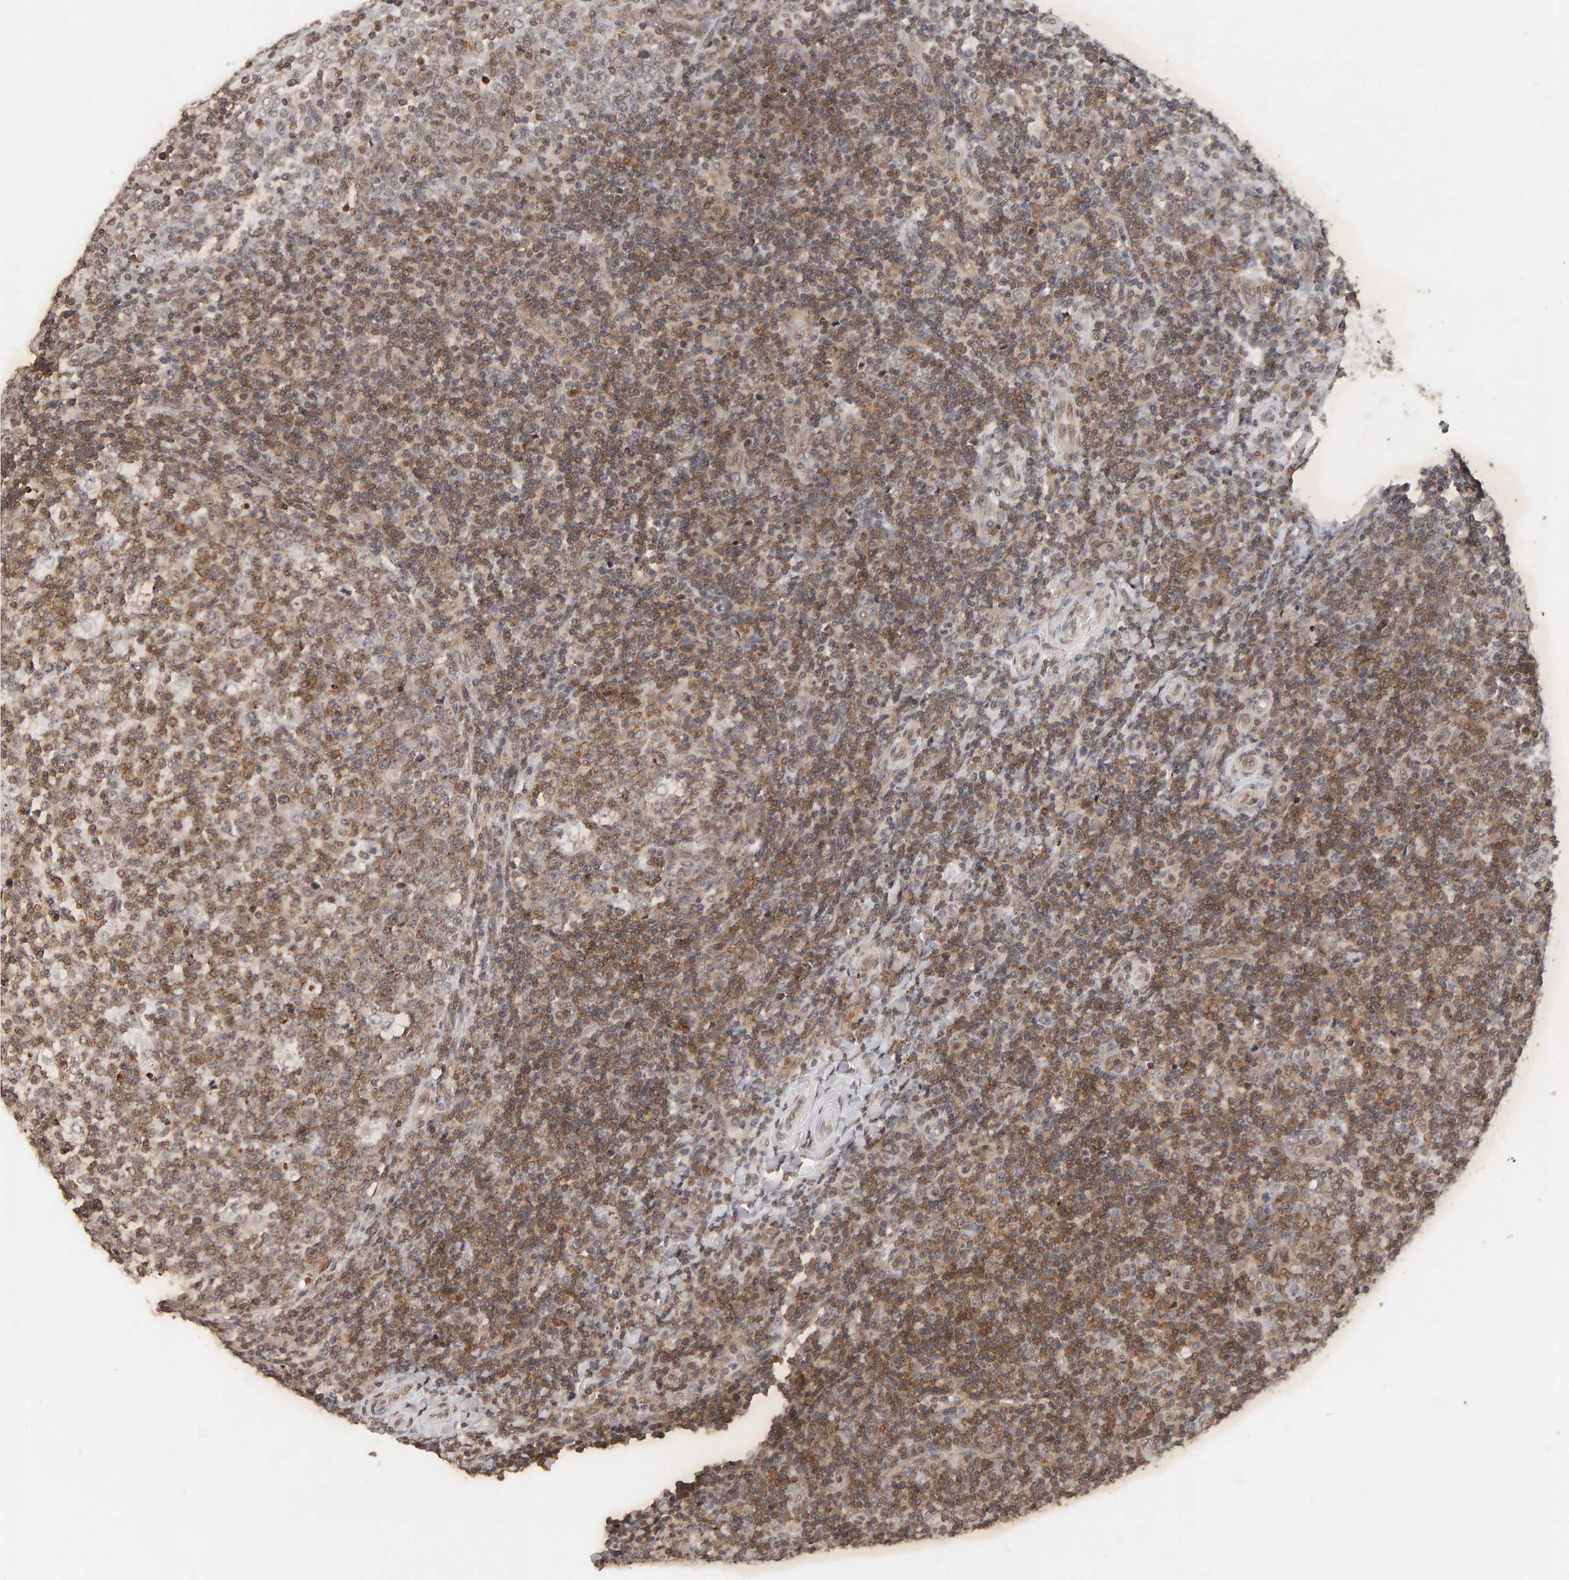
{"staining": {"intensity": "moderate", "quantity": ">75%", "location": "cytoplasmic/membranous"}, "tissue": "tonsil", "cell_type": "Germinal center cells", "image_type": "normal", "snomed": [{"axis": "morphology", "description": "Normal tissue, NOS"}, {"axis": "topography", "description": "Tonsil"}], "caption": "DAB immunohistochemical staining of unremarkable tonsil demonstrates moderate cytoplasmic/membranous protein expression in about >75% of germinal center cells. (DAB IHC, brown staining for protein, blue staining for nuclei).", "gene": "DNAJB5", "patient": {"sex": "female", "age": 19}}